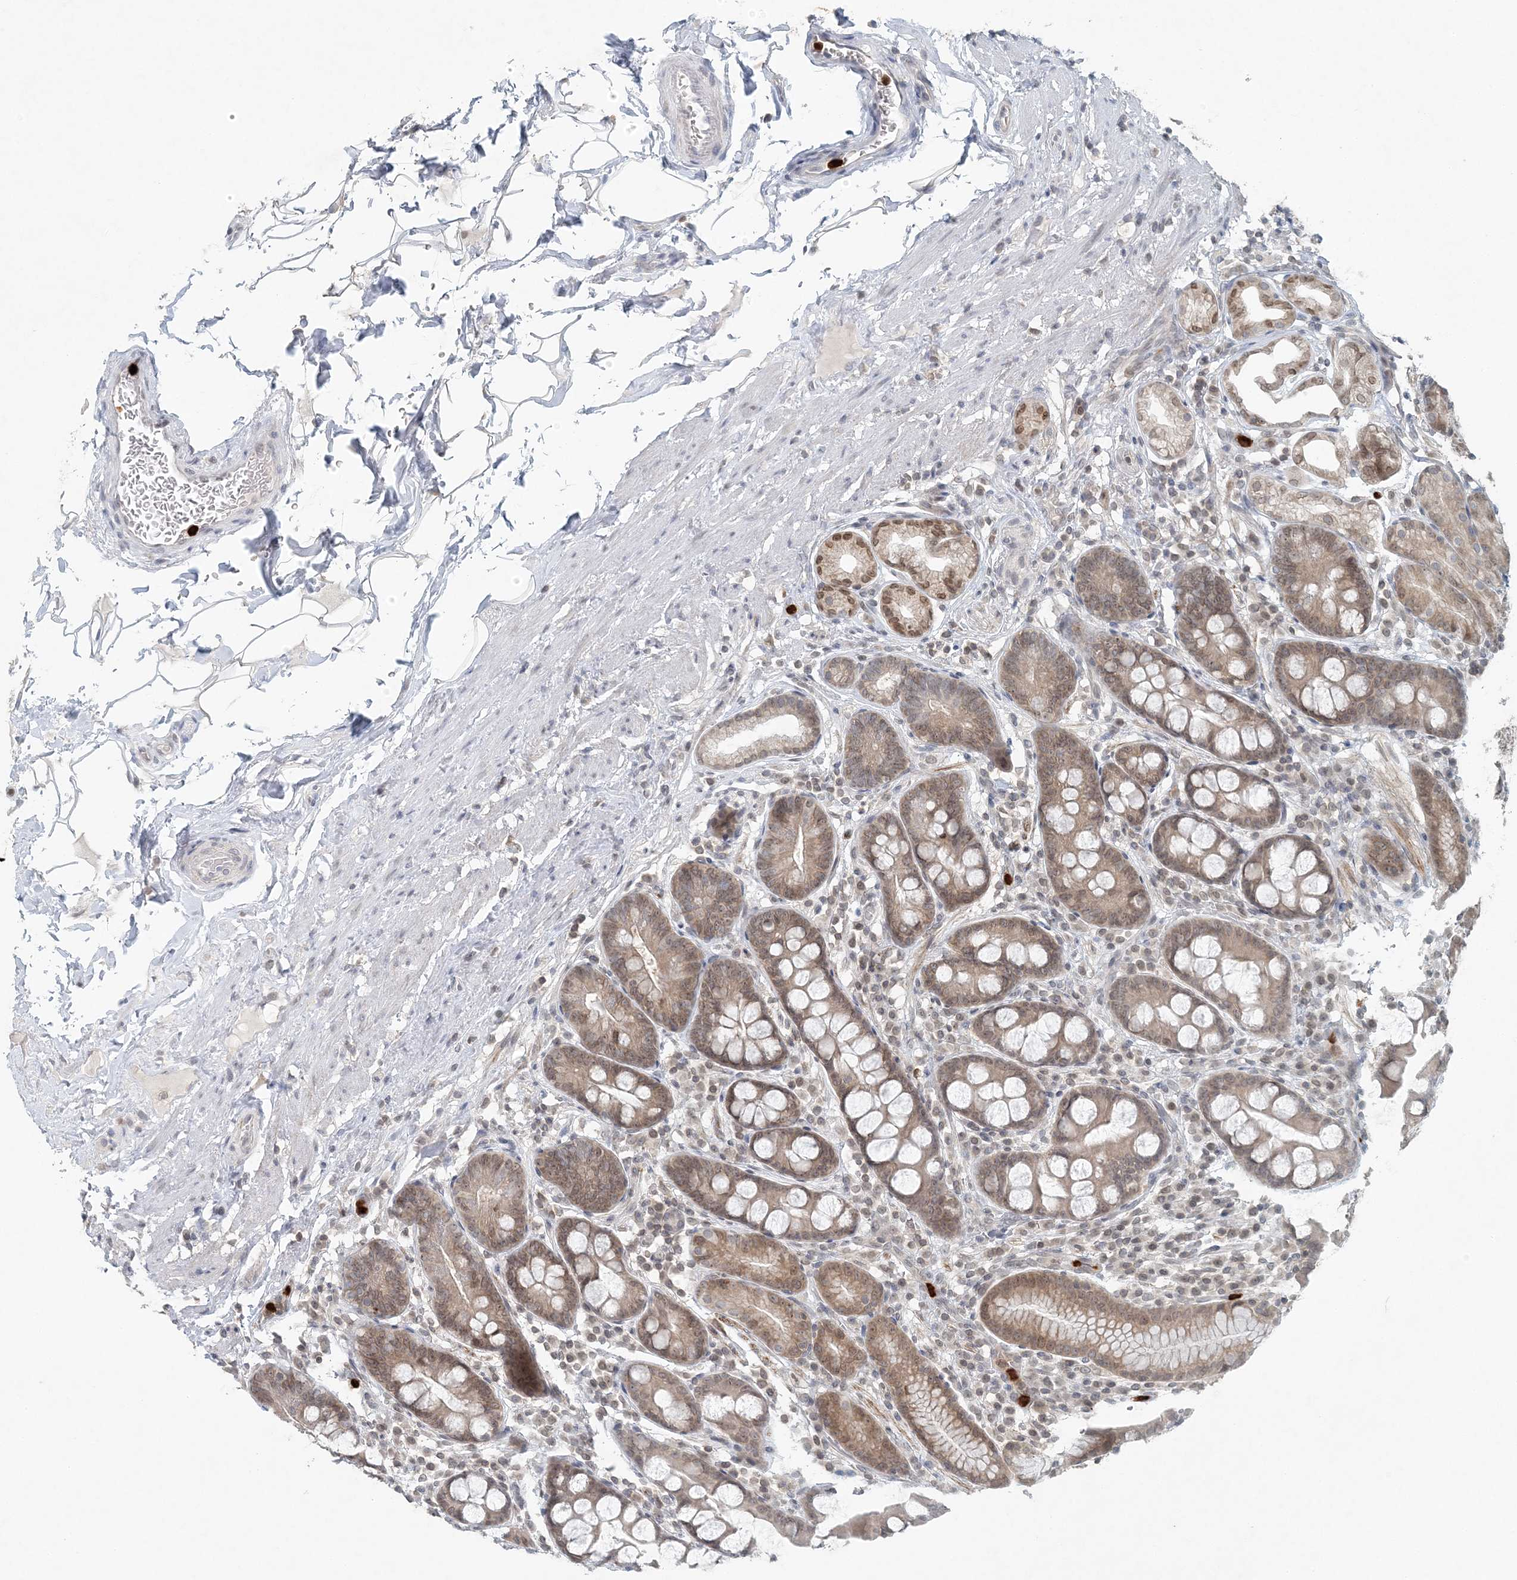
{"staining": {"intensity": "moderate", "quantity": ">75%", "location": "cytoplasmic/membranous,nuclear"}, "tissue": "stomach", "cell_type": "Glandular cells", "image_type": "normal", "snomed": [{"axis": "morphology", "description": "Normal tissue, NOS"}, {"axis": "topography", "description": "Stomach, lower"}], "caption": "Immunohistochemical staining of normal stomach shows >75% levels of moderate cytoplasmic/membranous,nuclear protein positivity in about >75% of glandular cells.", "gene": "NUP54", "patient": {"sex": "male", "age": 52}}